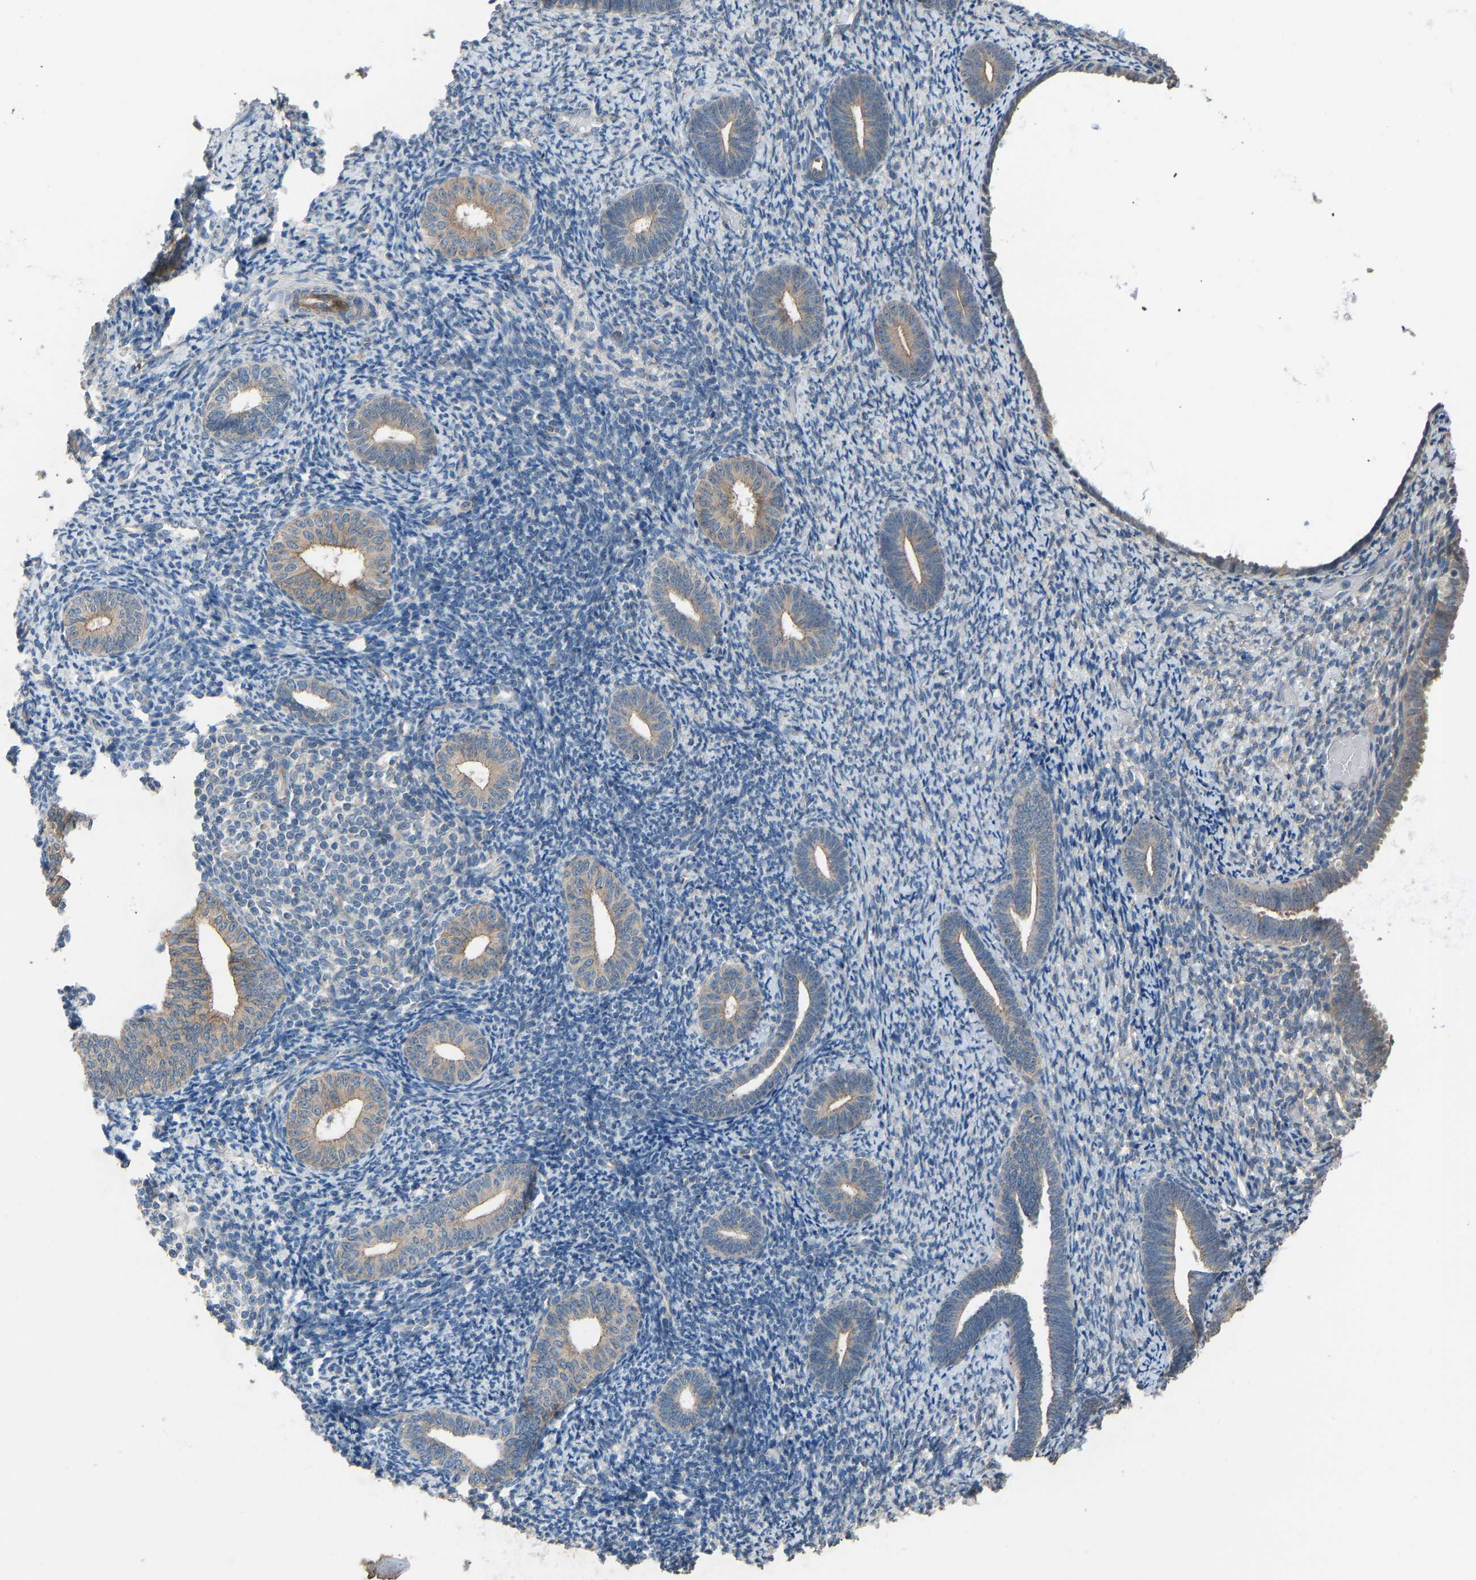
{"staining": {"intensity": "weak", "quantity": "25%-75%", "location": "cytoplasmic/membranous"}, "tissue": "endometrium", "cell_type": "Cells in endometrial stroma", "image_type": "normal", "snomed": [{"axis": "morphology", "description": "Normal tissue, NOS"}, {"axis": "topography", "description": "Endometrium"}], "caption": "Cells in endometrial stroma exhibit low levels of weak cytoplasmic/membranous staining in approximately 25%-75% of cells in benign endometrium.", "gene": "SLC43A1", "patient": {"sex": "female", "age": 66}}